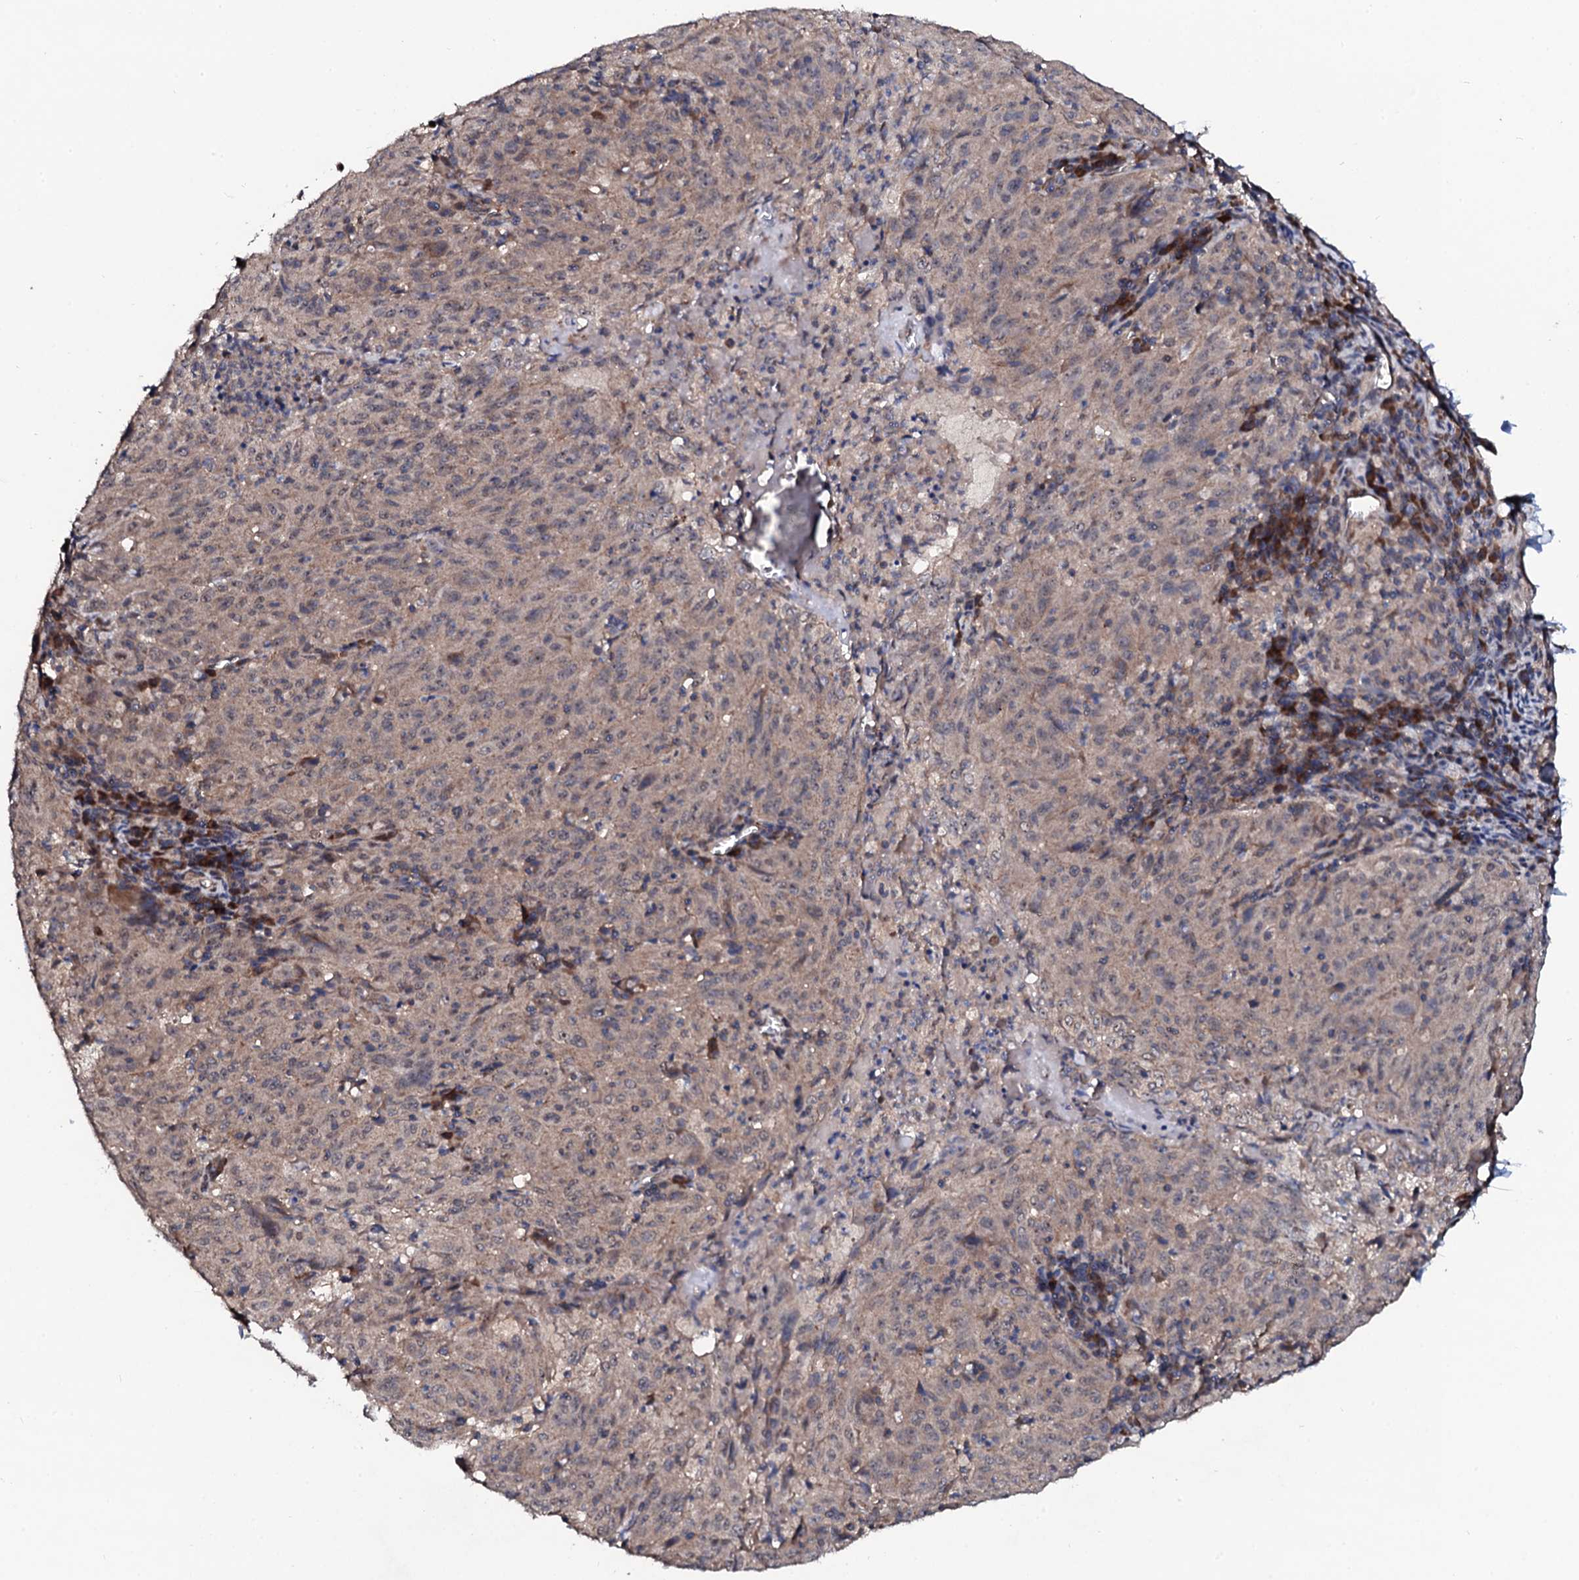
{"staining": {"intensity": "weak", "quantity": ">75%", "location": "cytoplasmic/membranous"}, "tissue": "pancreatic cancer", "cell_type": "Tumor cells", "image_type": "cancer", "snomed": [{"axis": "morphology", "description": "Adenocarcinoma, NOS"}, {"axis": "topography", "description": "Pancreas"}], "caption": "IHC image of human adenocarcinoma (pancreatic) stained for a protein (brown), which exhibits low levels of weak cytoplasmic/membranous staining in about >75% of tumor cells.", "gene": "IP6K1", "patient": {"sex": "male", "age": 63}}